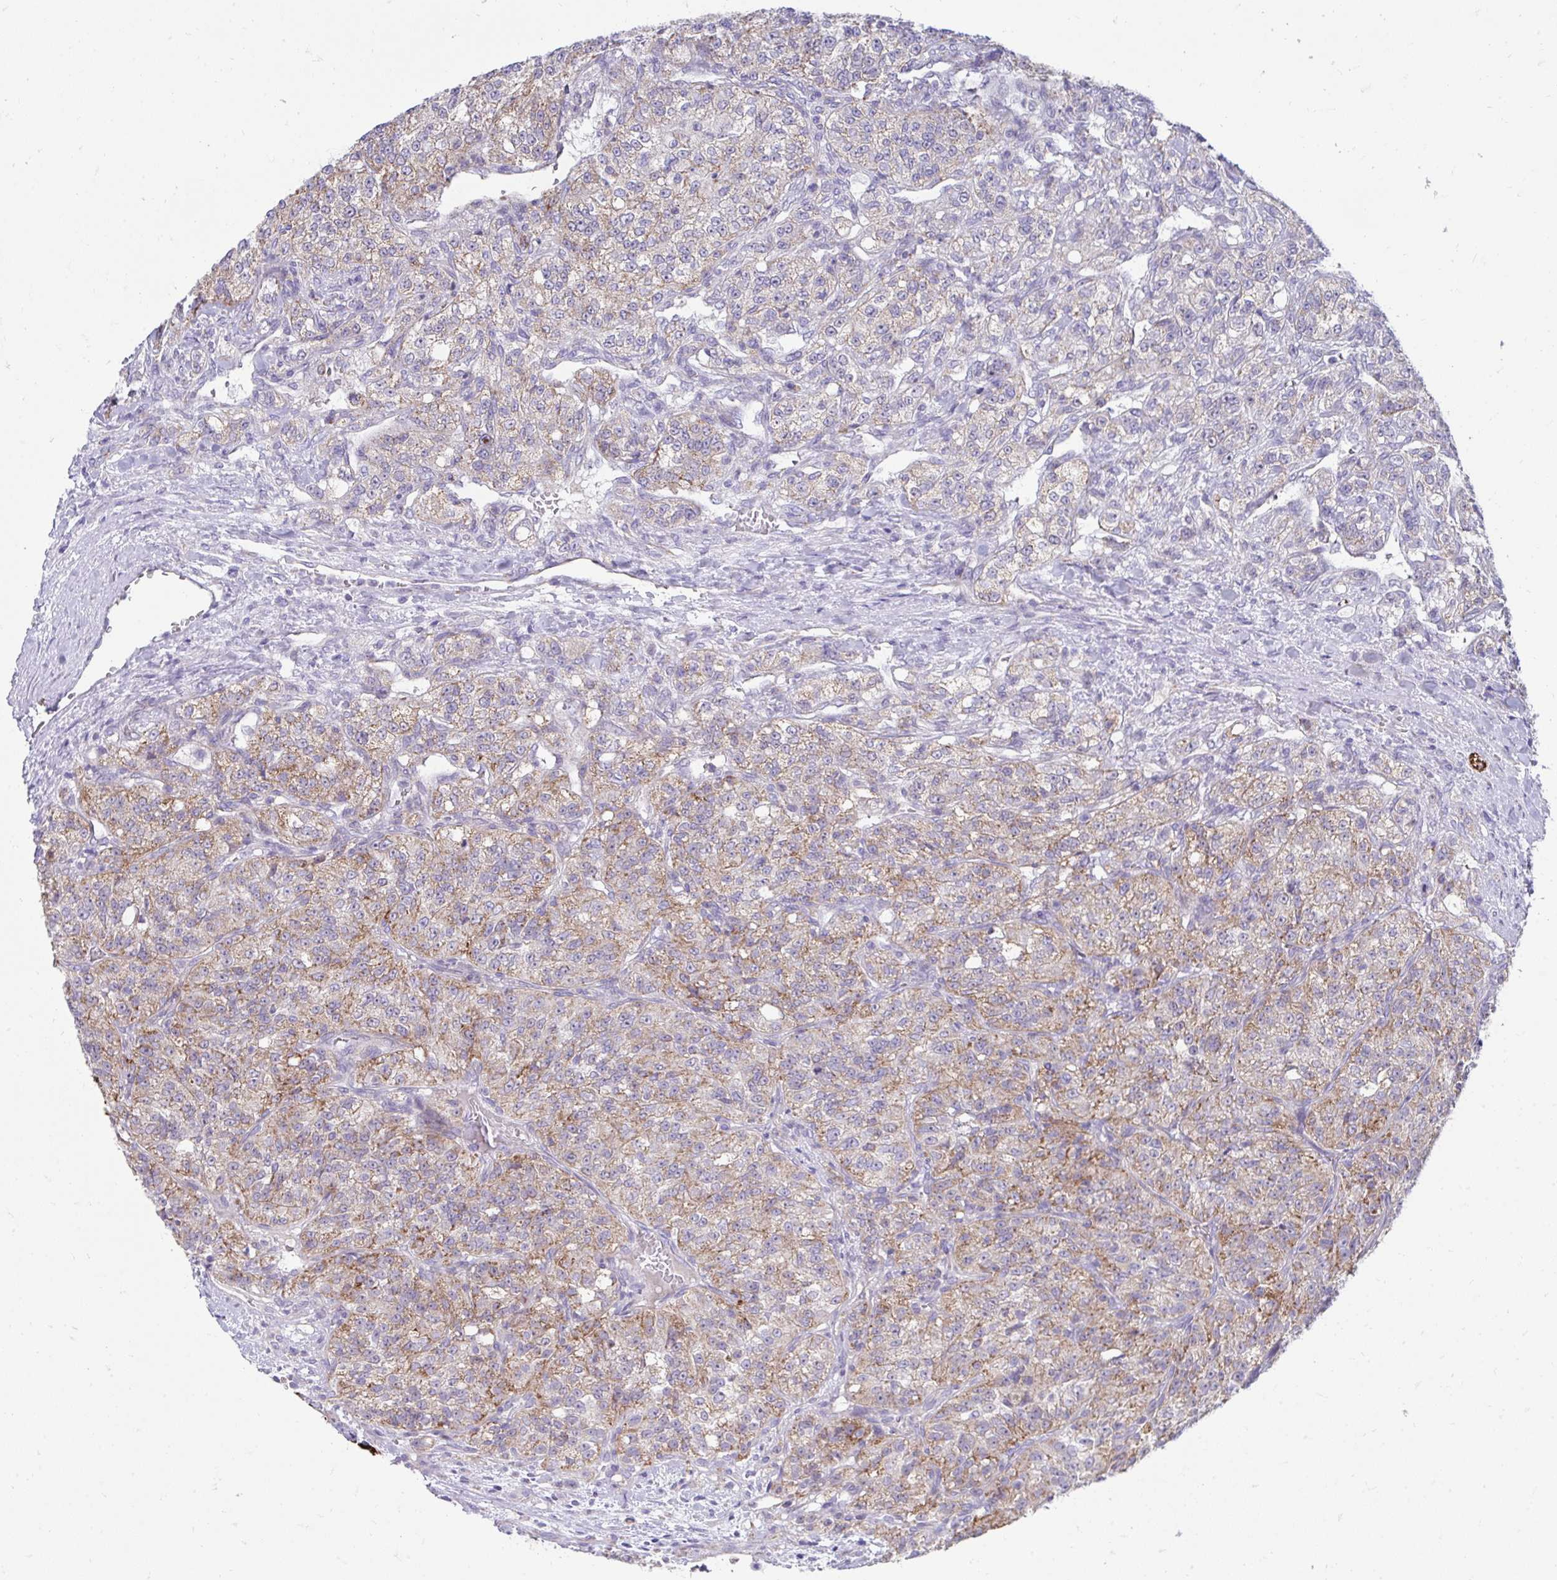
{"staining": {"intensity": "moderate", "quantity": "25%-75%", "location": "cytoplasmic/membranous"}, "tissue": "renal cancer", "cell_type": "Tumor cells", "image_type": "cancer", "snomed": [{"axis": "morphology", "description": "Adenocarcinoma, NOS"}, {"axis": "topography", "description": "Kidney"}], "caption": "Immunohistochemical staining of renal cancer exhibits medium levels of moderate cytoplasmic/membranous expression in about 25%-75% of tumor cells. (DAB (3,3'-diaminobenzidine) IHC with brightfield microscopy, high magnification).", "gene": "PRRG3", "patient": {"sex": "female", "age": 63}}